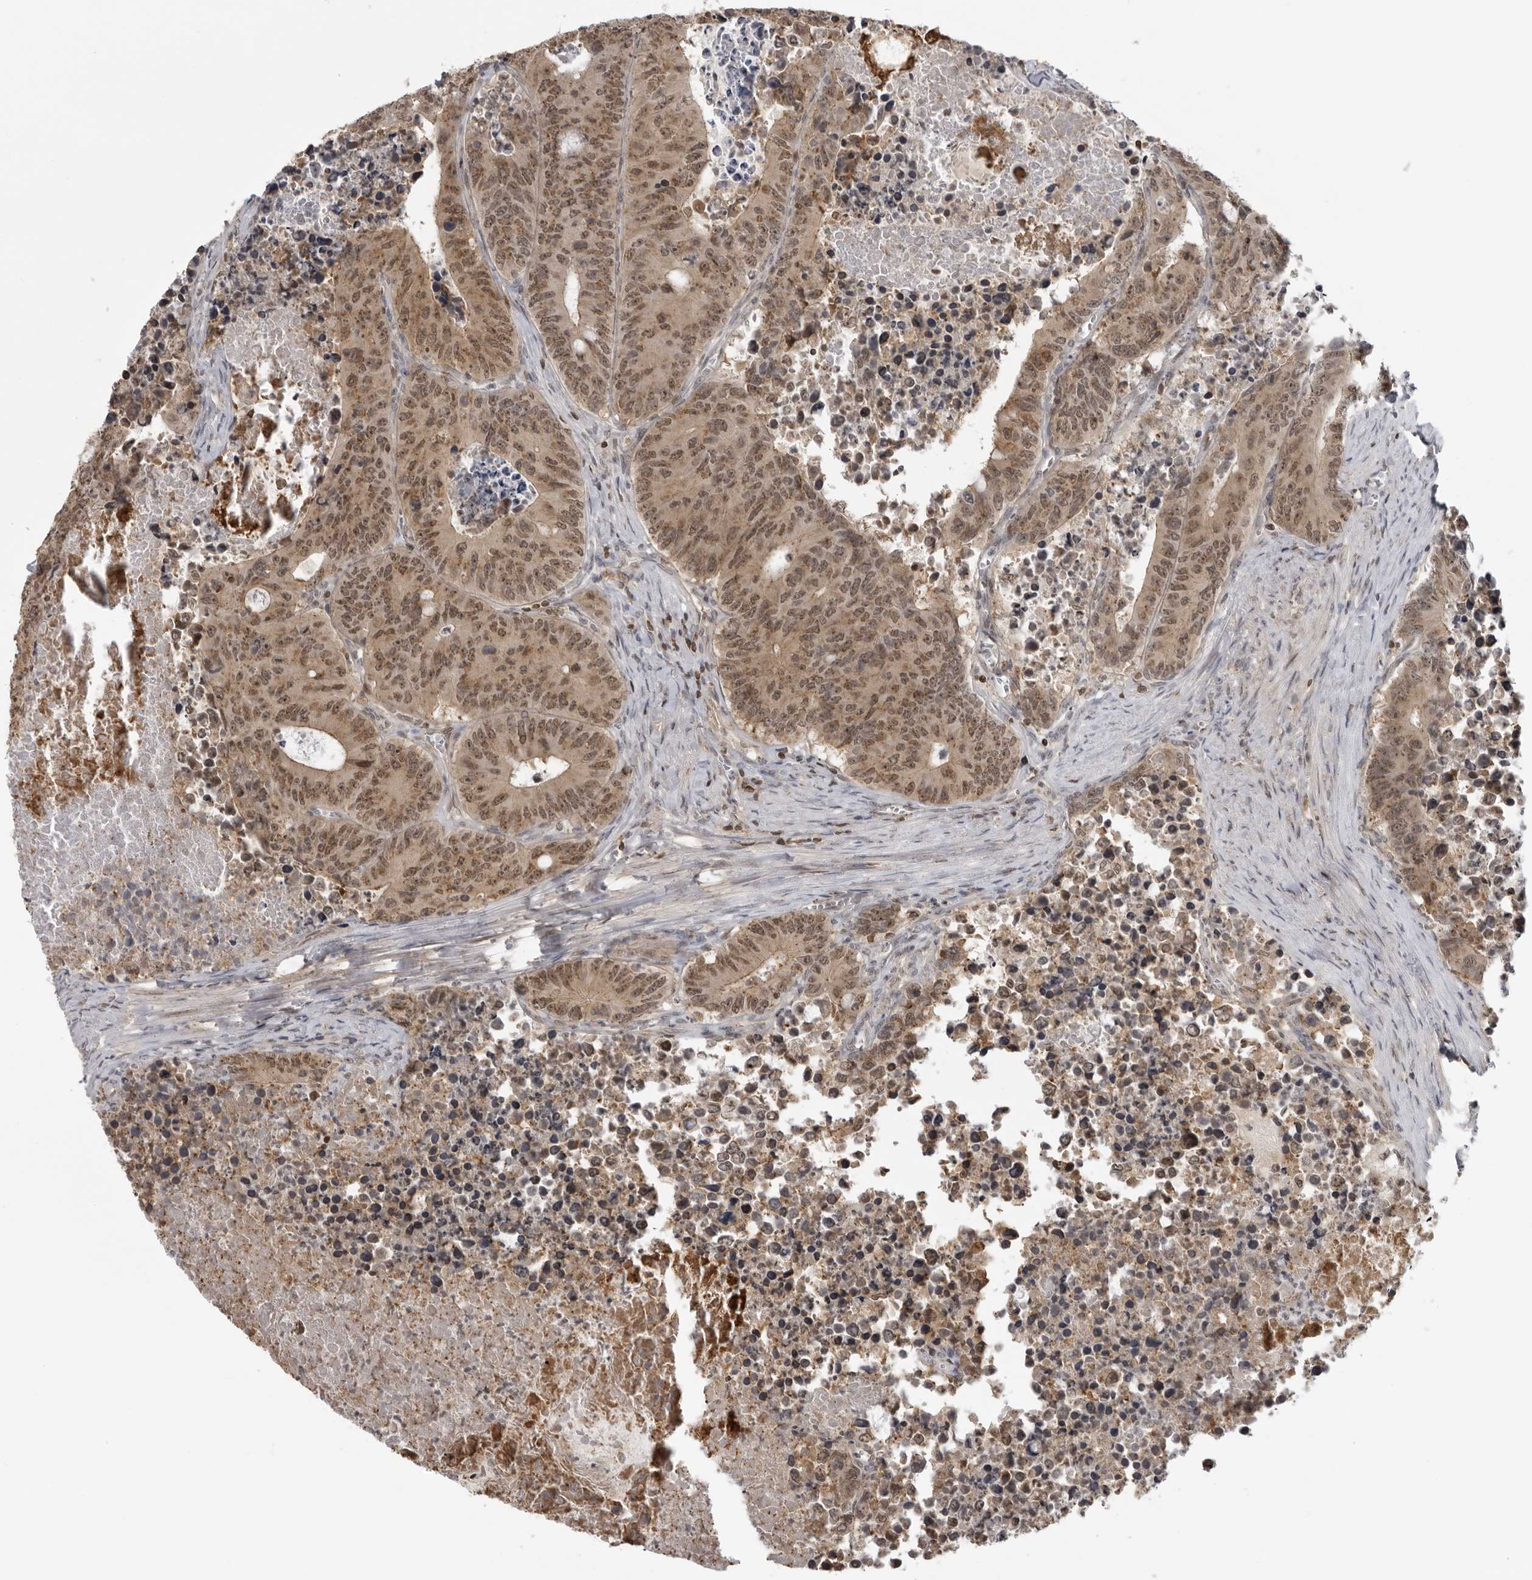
{"staining": {"intensity": "moderate", "quantity": ">75%", "location": "cytoplasmic/membranous,nuclear"}, "tissue": "colorectal cancer", "cell_type": "Tumor cells", "image_type": "cancer", "snomed": [{"axis": "morphology", "description": "Adenocarcinoma, NOS"}, {"axis": "topography", "description": "Colon"}], "caption": "A brown stain shows moderate cytoplasmic/membranous and nuclear positivity of a protein in human adenocarcinoma (colorectal) tumor cells. (Brightfield microscopy of DAB IHC at high magnification).", "gene": "PDCL3", "patient": {"sex": "male", "age": 87}}